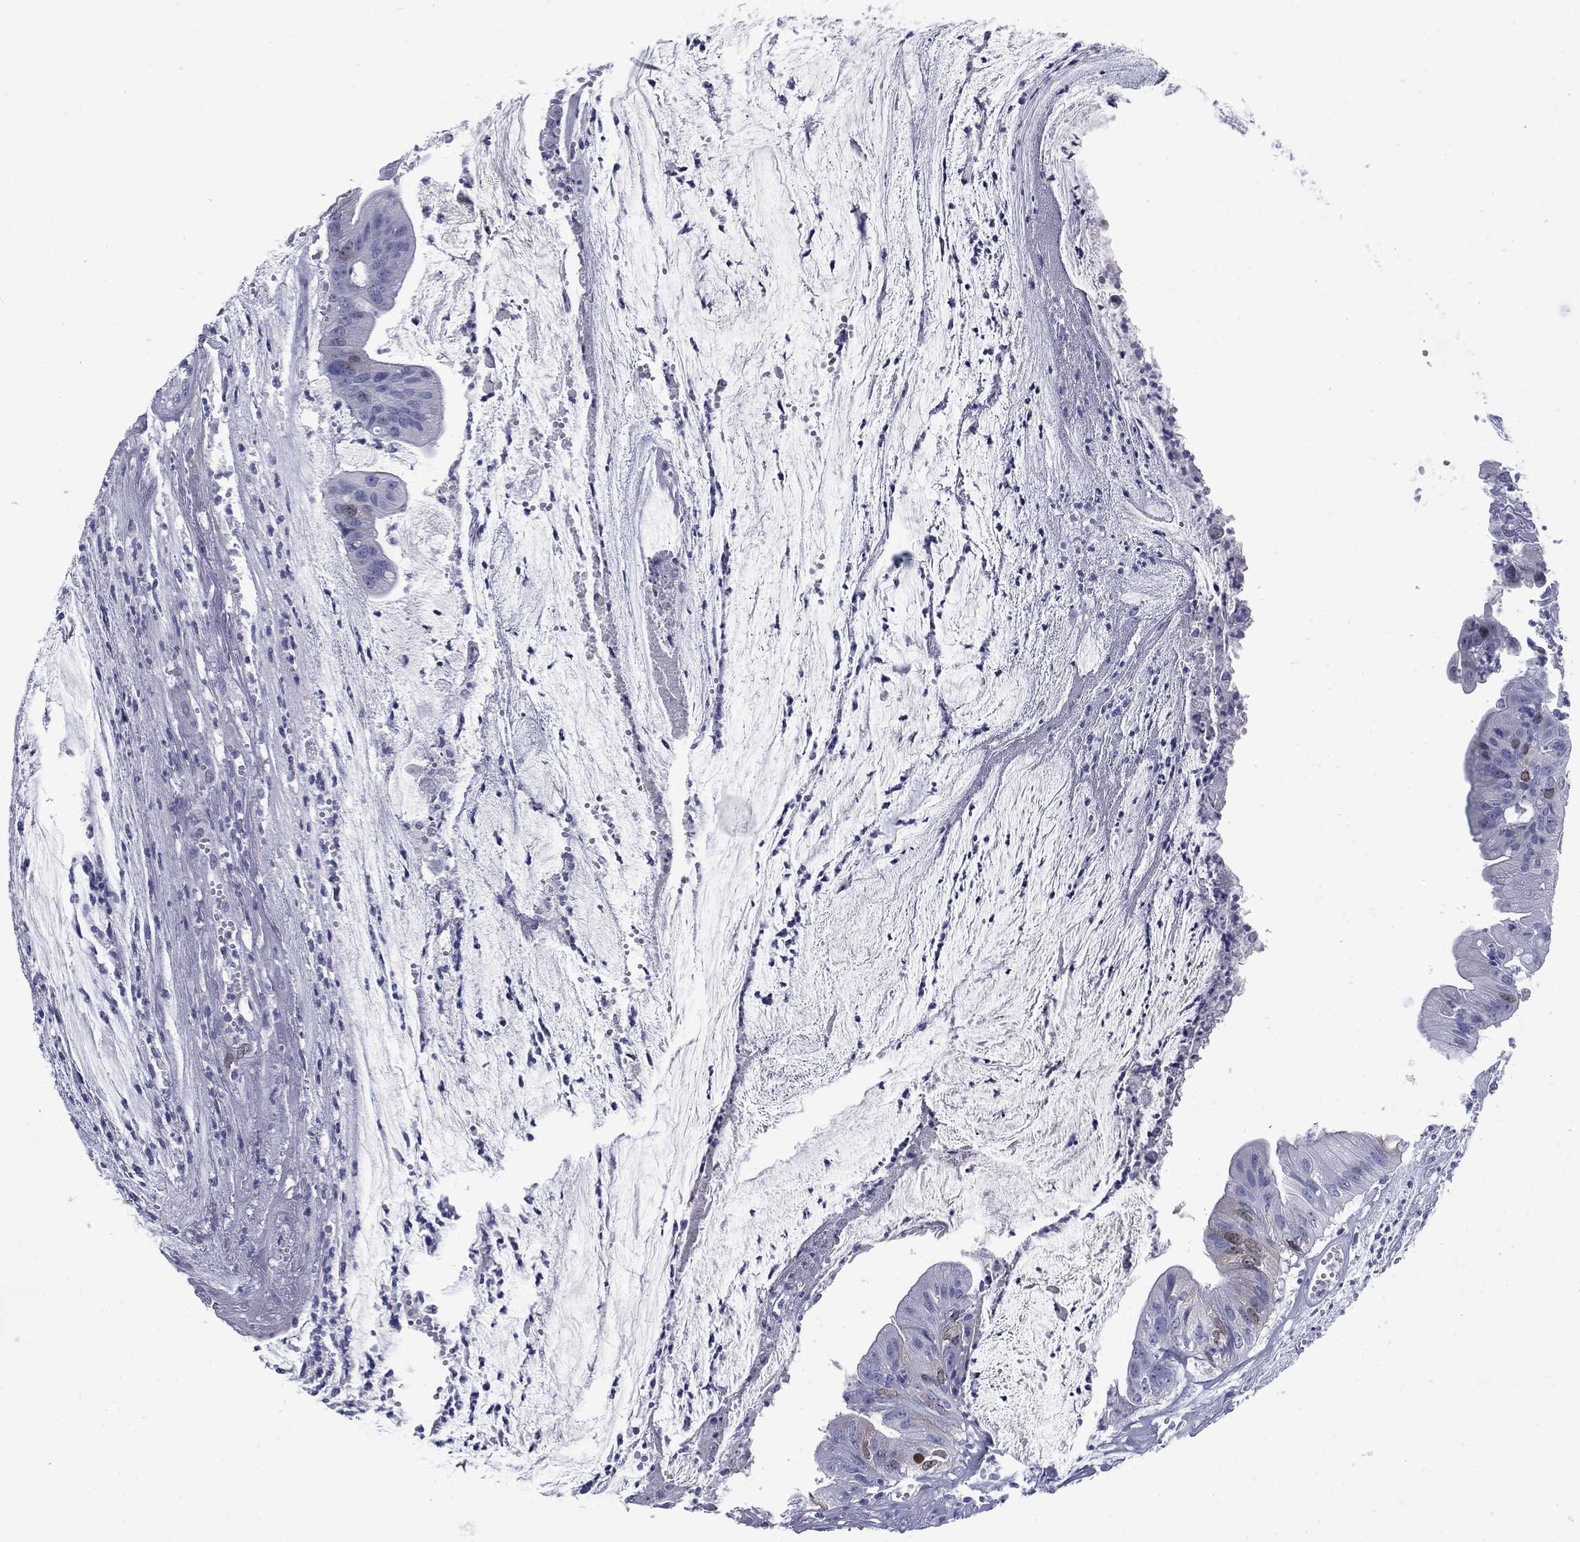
{"staining": {"intensity": "moderate", "quantity": "<25%", "location": "nuclear"}, "tissue": "colorectal cancer", "cell_type": "Tumor cells", "image_type": "cancer", "snomed": [{"axis": "morphology", "description": "Adenocarcinoma, NOS"}, {"axis": "topography", "description": "Colon"}], "caption": "An IHC histopathology image of neoplastic tissue is shown. Protein staining in brown highlights moderate nuclear positivity in colorectal cancer within tumor cells.", "gene": "KIF2C", "patient": {"sex": "female", "age": 69}}